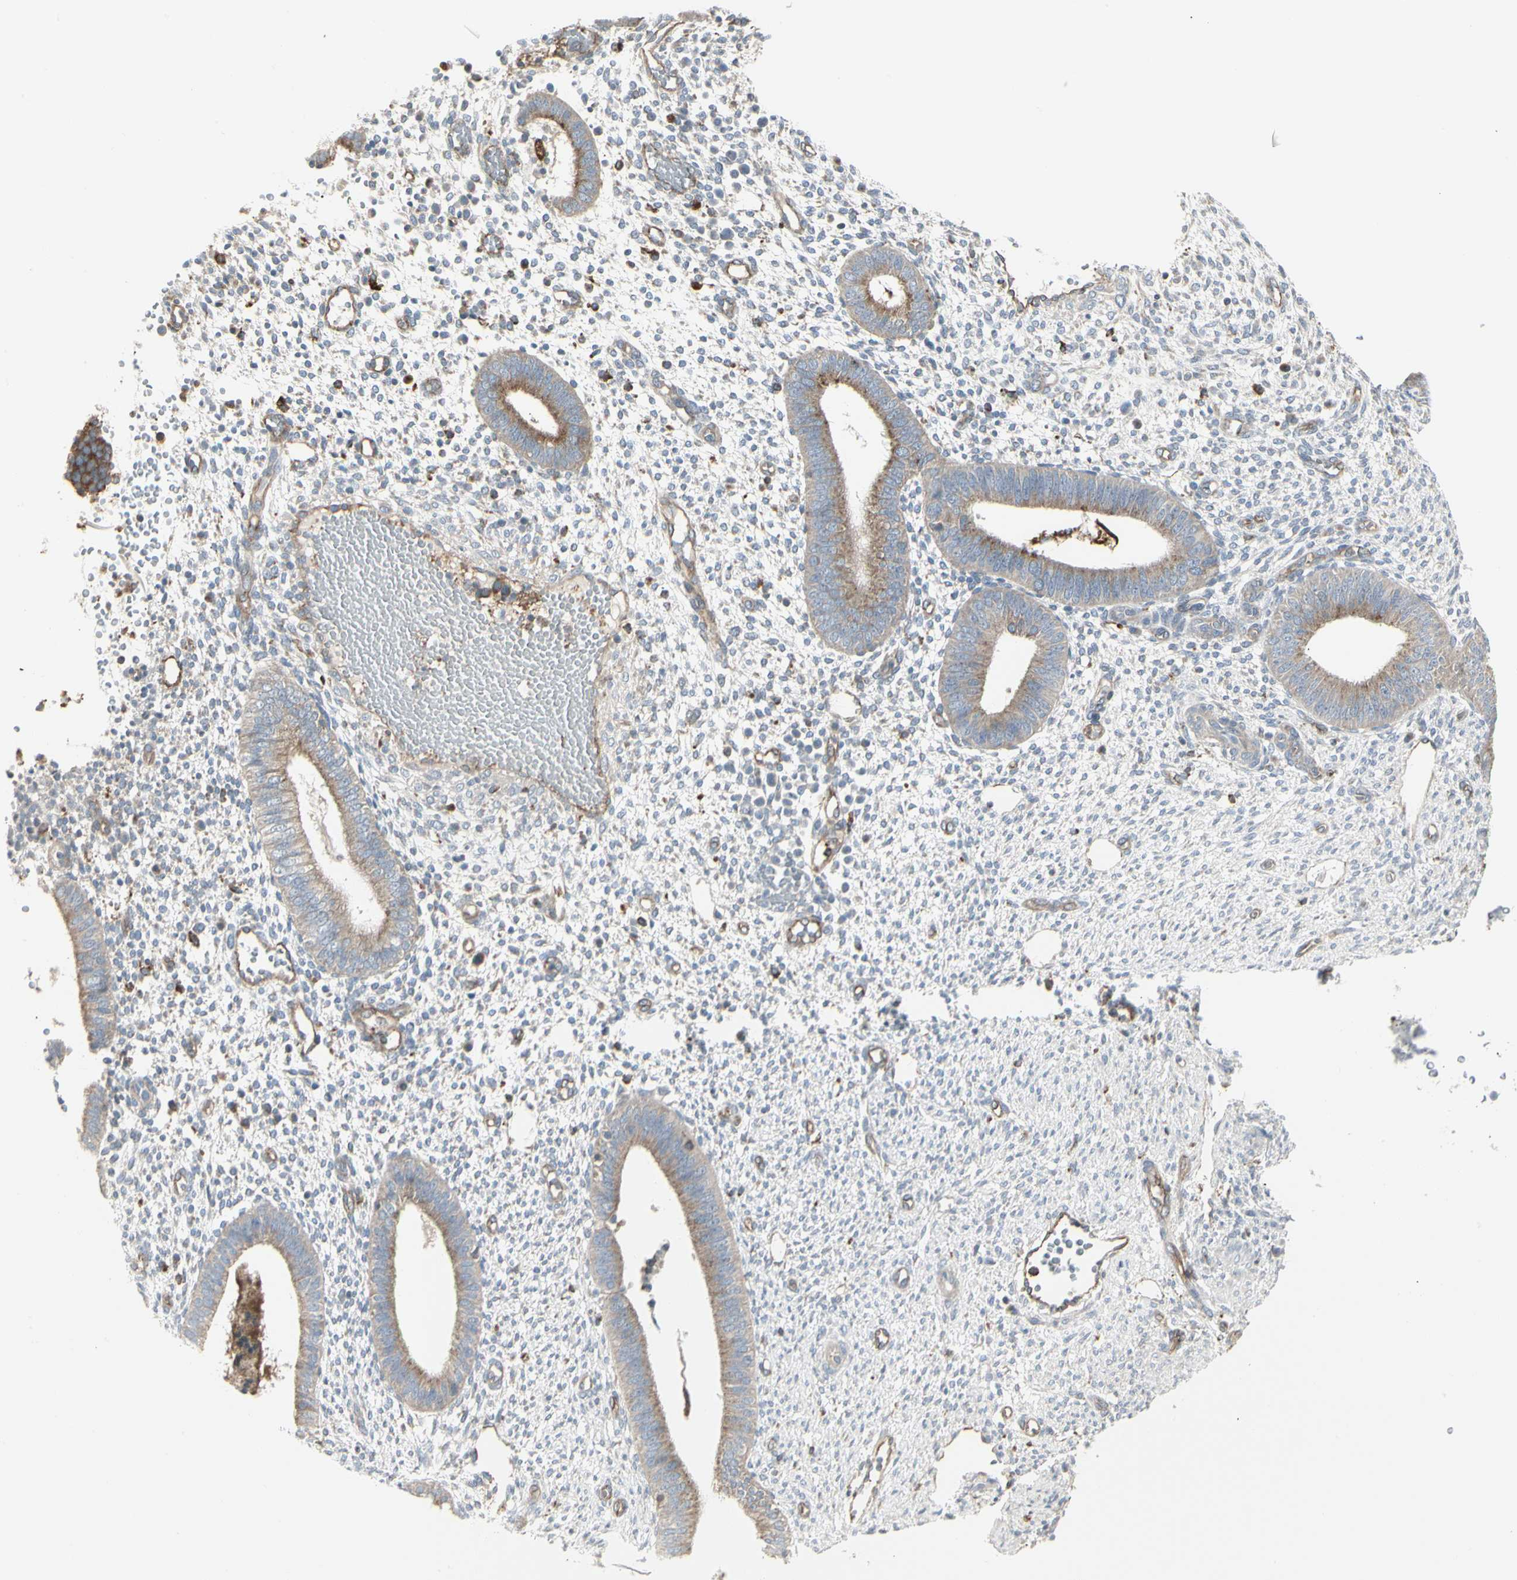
{"staining": {"intensity": "negative", "quantity": "none", "location": "none"}, "tissue": "endometrium", "cell_type": "Cells in endometrial stroma", "image_type": "normal", "snomed": [{"axis": "morphology", "description": "Normal tissue, NOS"}, {"axis": "topography", "description": "Endometrium"}], "caption": "IHC image of unremarkable endometrium stained for a protein (brown), which shows no staining in cells in endometrial stroma.", "gene": "ATP6V1B2", "patient": {"sex": "female", "age": 35}}